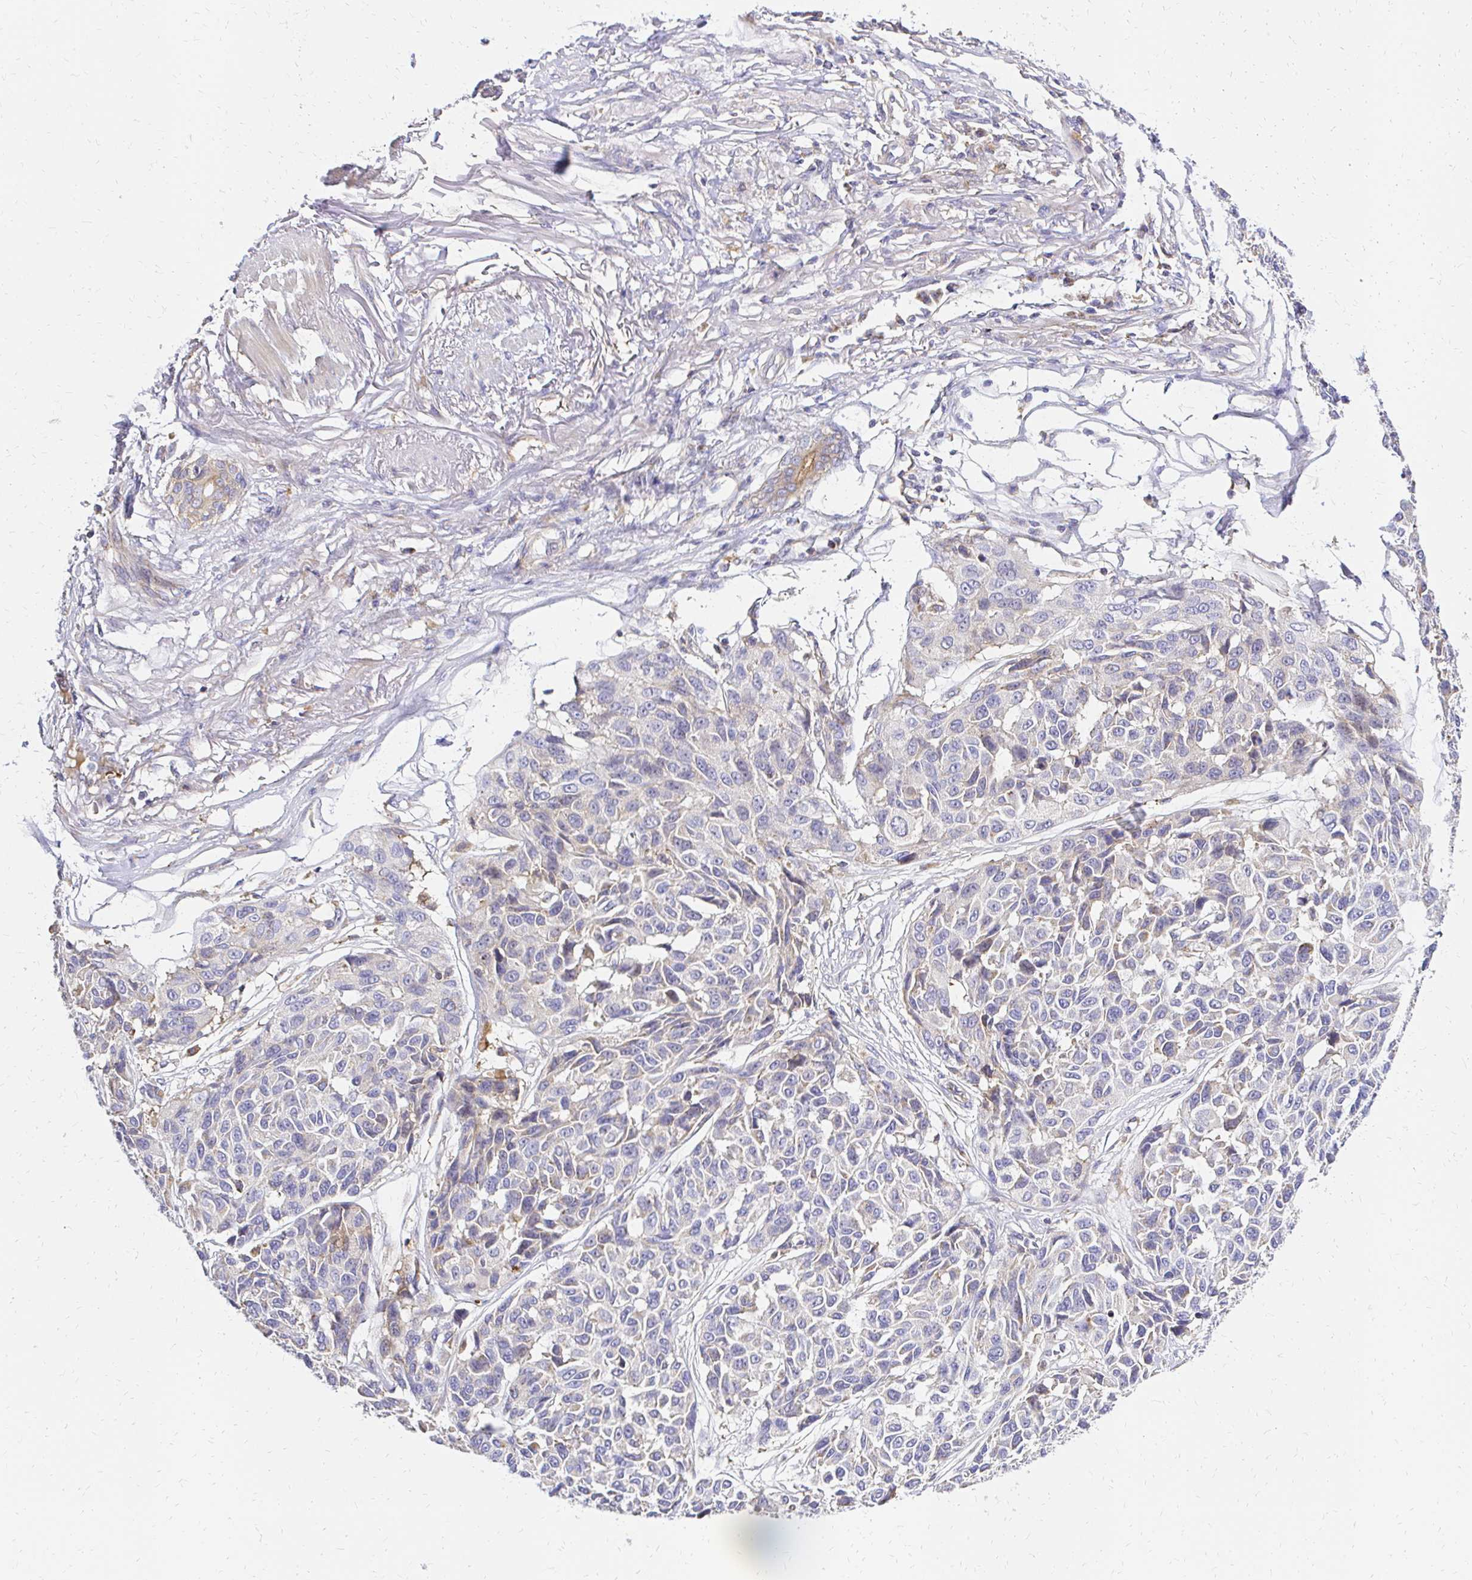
{"staining": {"intensity": "negative", "quantity": "none", "location": "none"}, "tissue": "melanoma", "cell_type": "Tumor cells", "image_type": "cancer", "snomed": [{"axis": "morphology", "description": "Malignant melanoma, NOS"}, {"axis": "topography", "description": "Skin"}], "caption": "IHC histopathology image of malignant melanoma stained for a protein (brown), which reveals no positivity in tumor cells.", "gene": "MRPL13", "patient": {"sex": "female", "age": 66}}